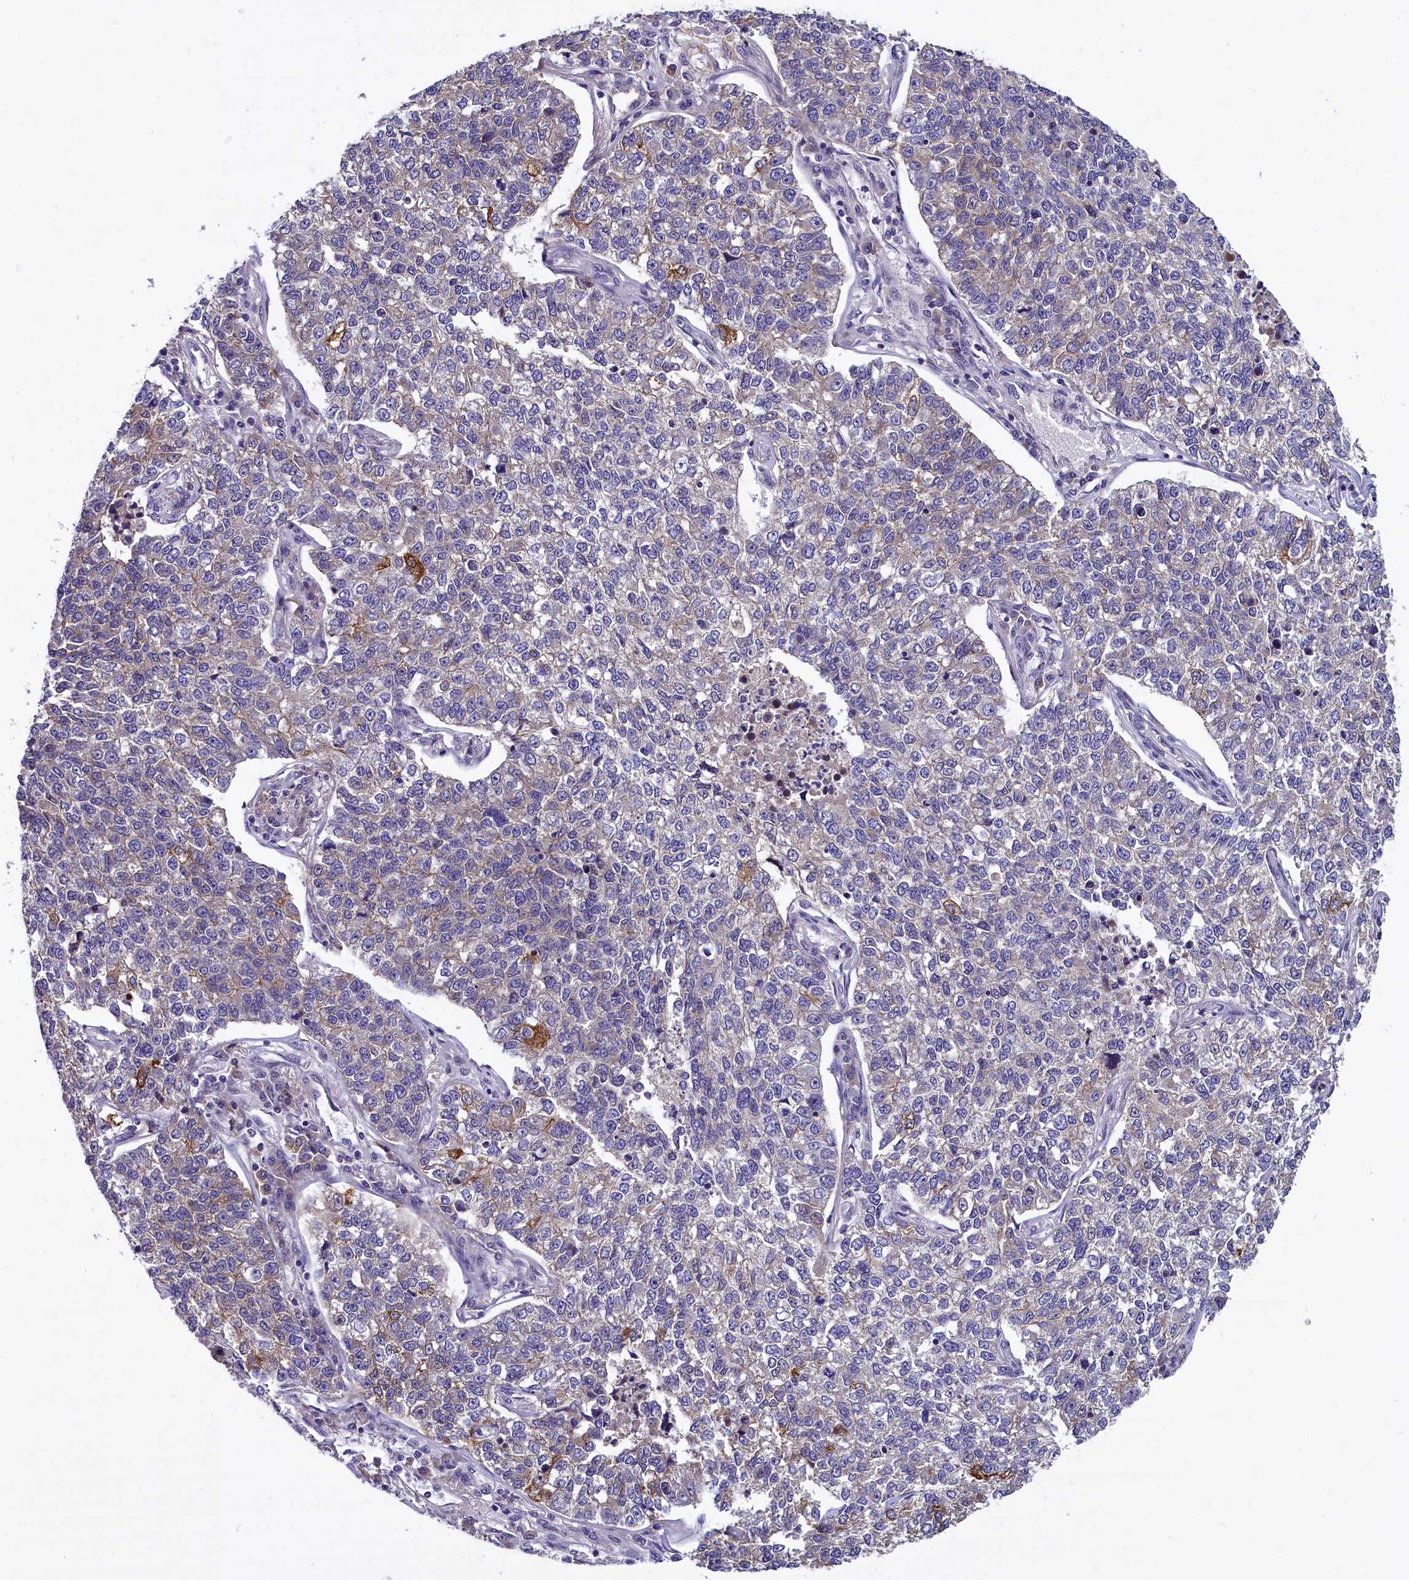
{"staining": {"intensity": "weak", "quantity": "<25%", "location": "cytoplasmic/membranous"}, "tissue": "lung cancer", "cell_type": "Tumor cells", "image_type": "cancer", "snomed": [{"axis": "morphology", "description": "Adenocarcinoma, NOS"}, {"axis": "topography", "description": "Lung"}], "caption": "DAB (3,3'-diaminobenzidine) immunohistochemical staining of lung cancer (adenocarcinoma) displays no significant staining in tumor cells. Brightfield microscopy of immunohistochemistry stained with DAB (brown) and hematoxylin (blue), captured at high magnification.", "gene": "ENKD1", "patient": {"sex": "male", "age": 49}}